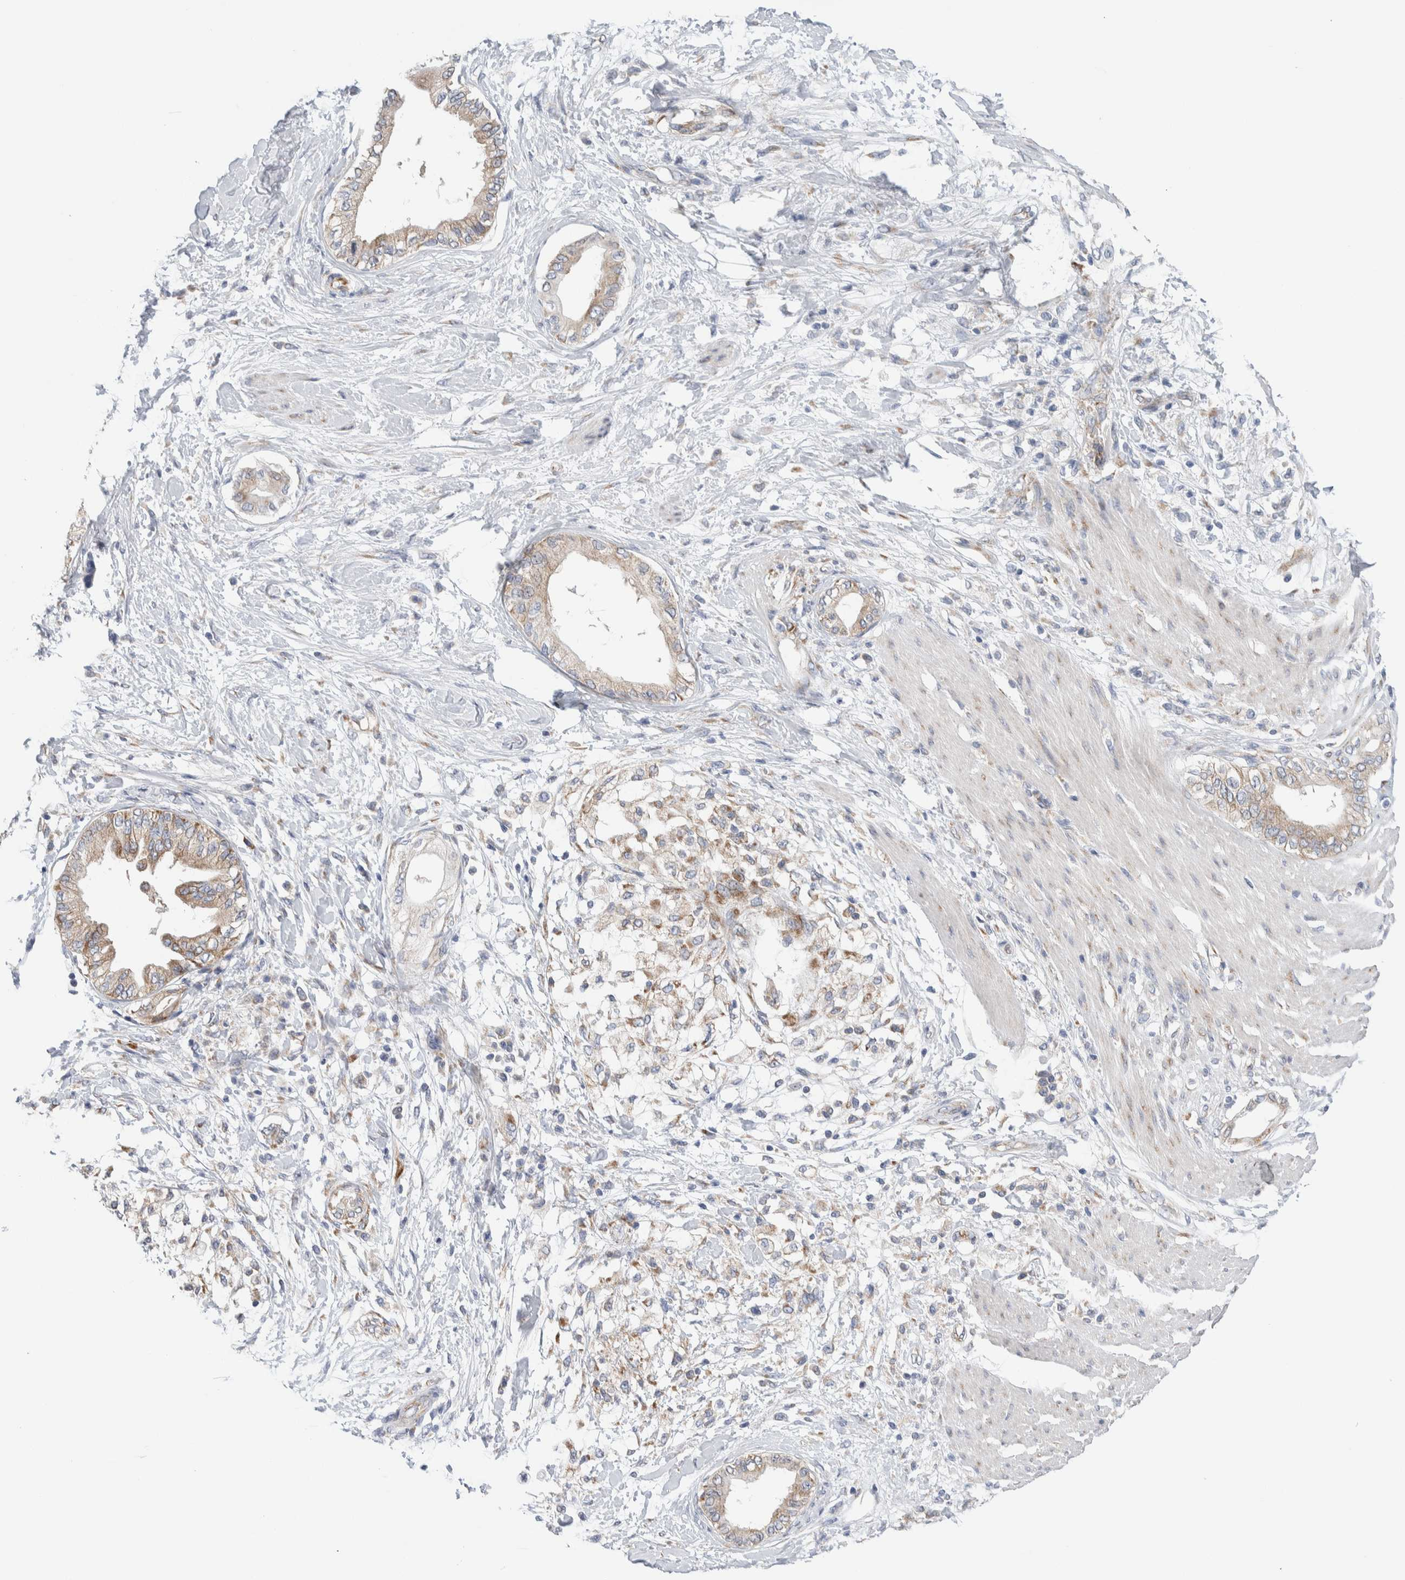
{"staining": {"intensity": "weak", "quantity": ">75%", "location": "cytoplasmic/membranous"}, "tissue": "pancreatic cancer", "cell_type": "Tumor cells", "image_type": "cancer", "snomed": [{"axis": "morphology", "description": "Normal tissue, NOS"}, {"axis": "morphology", "description": "Adenocarcinoma, NOS"}, {"axis": "topography", "description": "Pancreas"}, {"axis": "topography", "description": "Duodenum"}], "caption": "DAB immunohistochemical staining of pancreatic adenocarcinoma exhibits weak cytoplasmic/membranous protein positivity in about >75% of tumor cells.", "gene": "RACK1", "patient": {"sex": "female", "age": 60}}